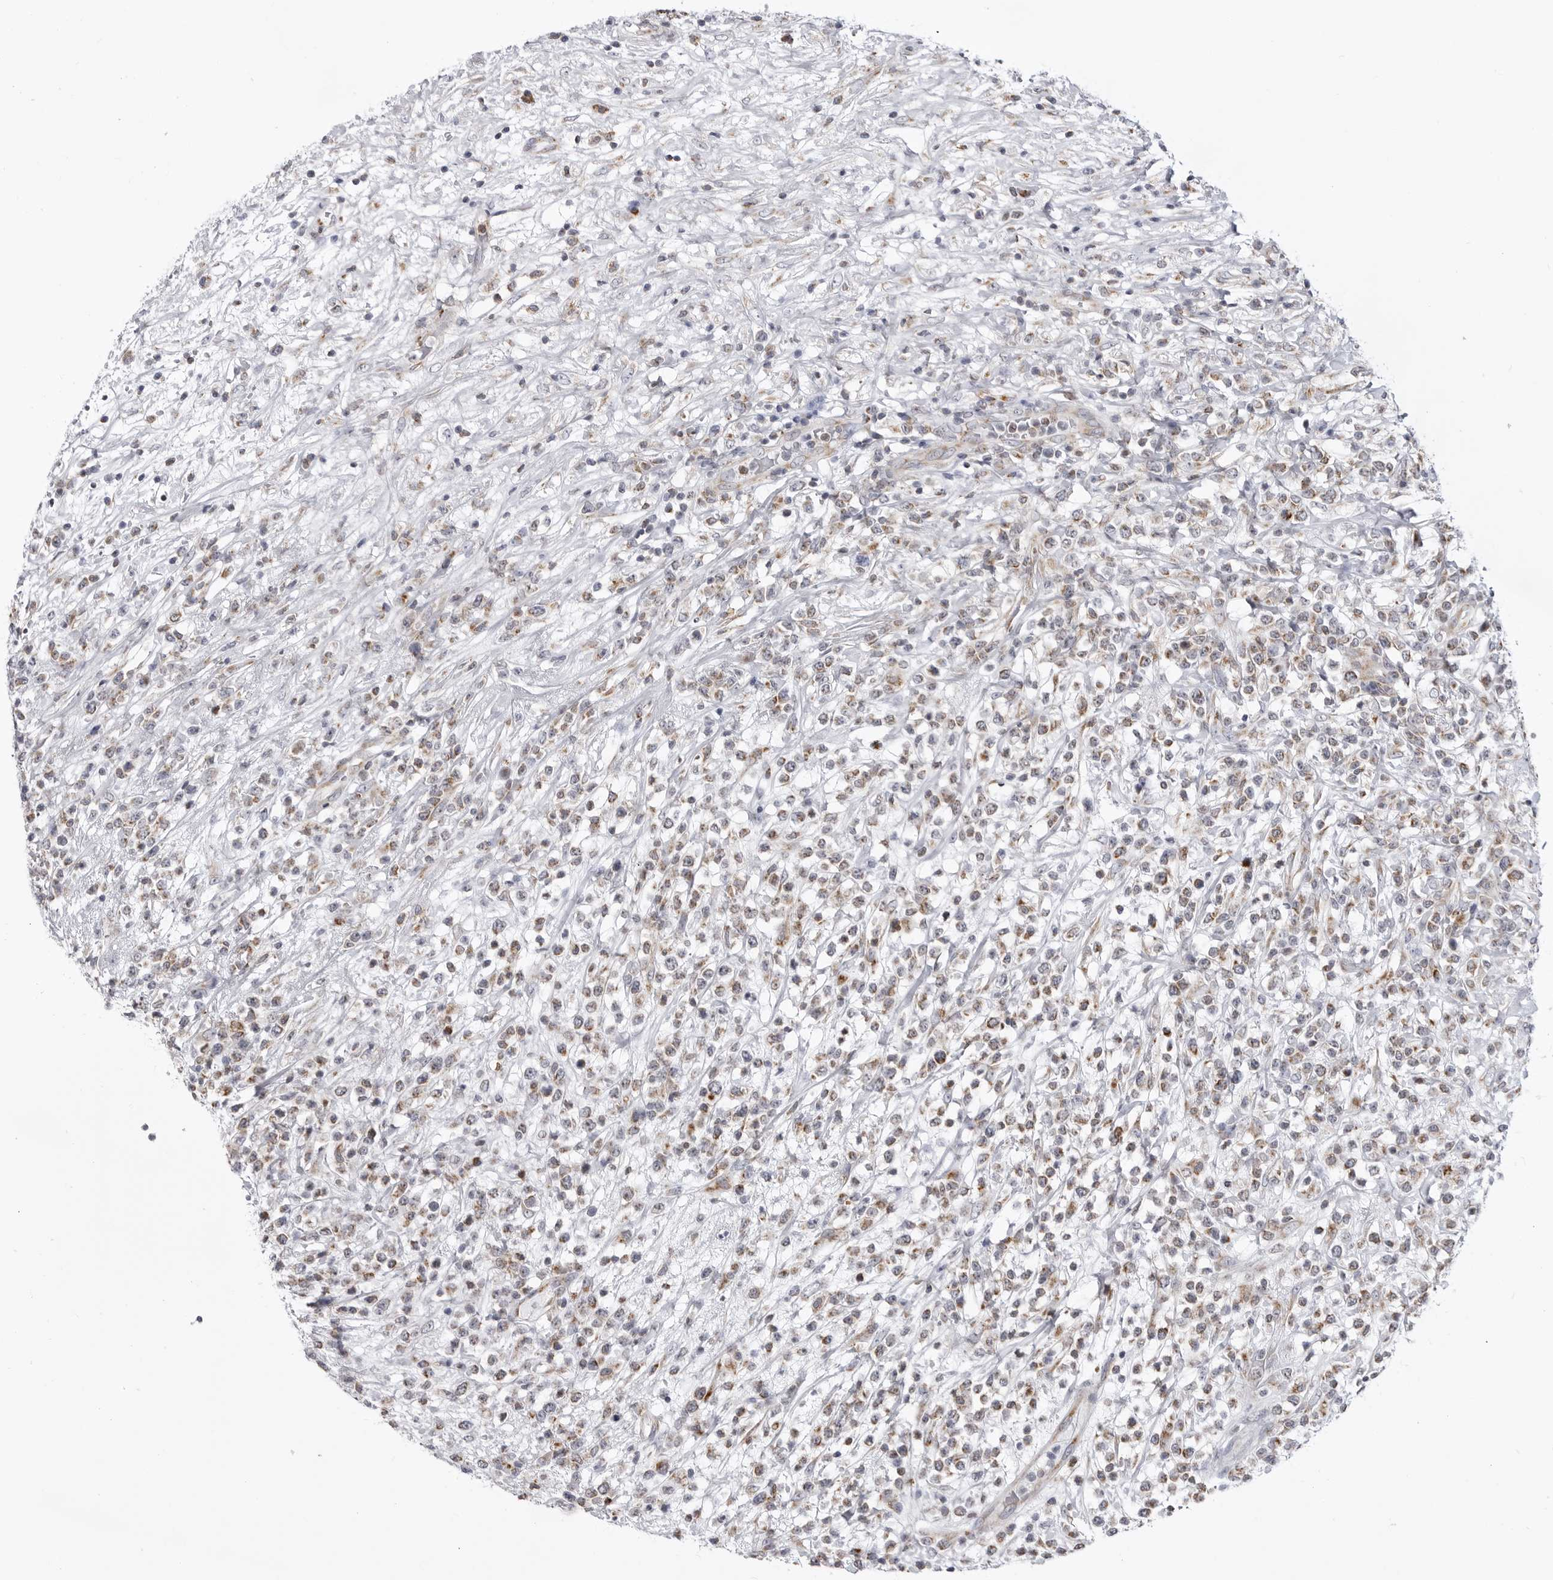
{"staining": {"intensity": "moderate", "quantity": "25%-75%", "location": "cytoplasmic/membranous"}, "tissue": "lymphoma", "cell_type": "Tumor cells", "image_type": "cancer", "snomed": [{"axis": "morphology", "description": "Malignant lymphoma, non-Hodgkin's type, High grade"}, {"axis": "topography", "description": "Colon"}], "caption": "Immunohistochemical staining of human lymphoma reveals medium levels of moderate cytoplasmic/membranous staining in approximately 25%-75% of tumor cells. (DAB (3,3'-diaminobenzidine) IHC with brightfield microscopy, high magnification).", "gene": "FH", "patient": {"sex": "female", "age": 53}}